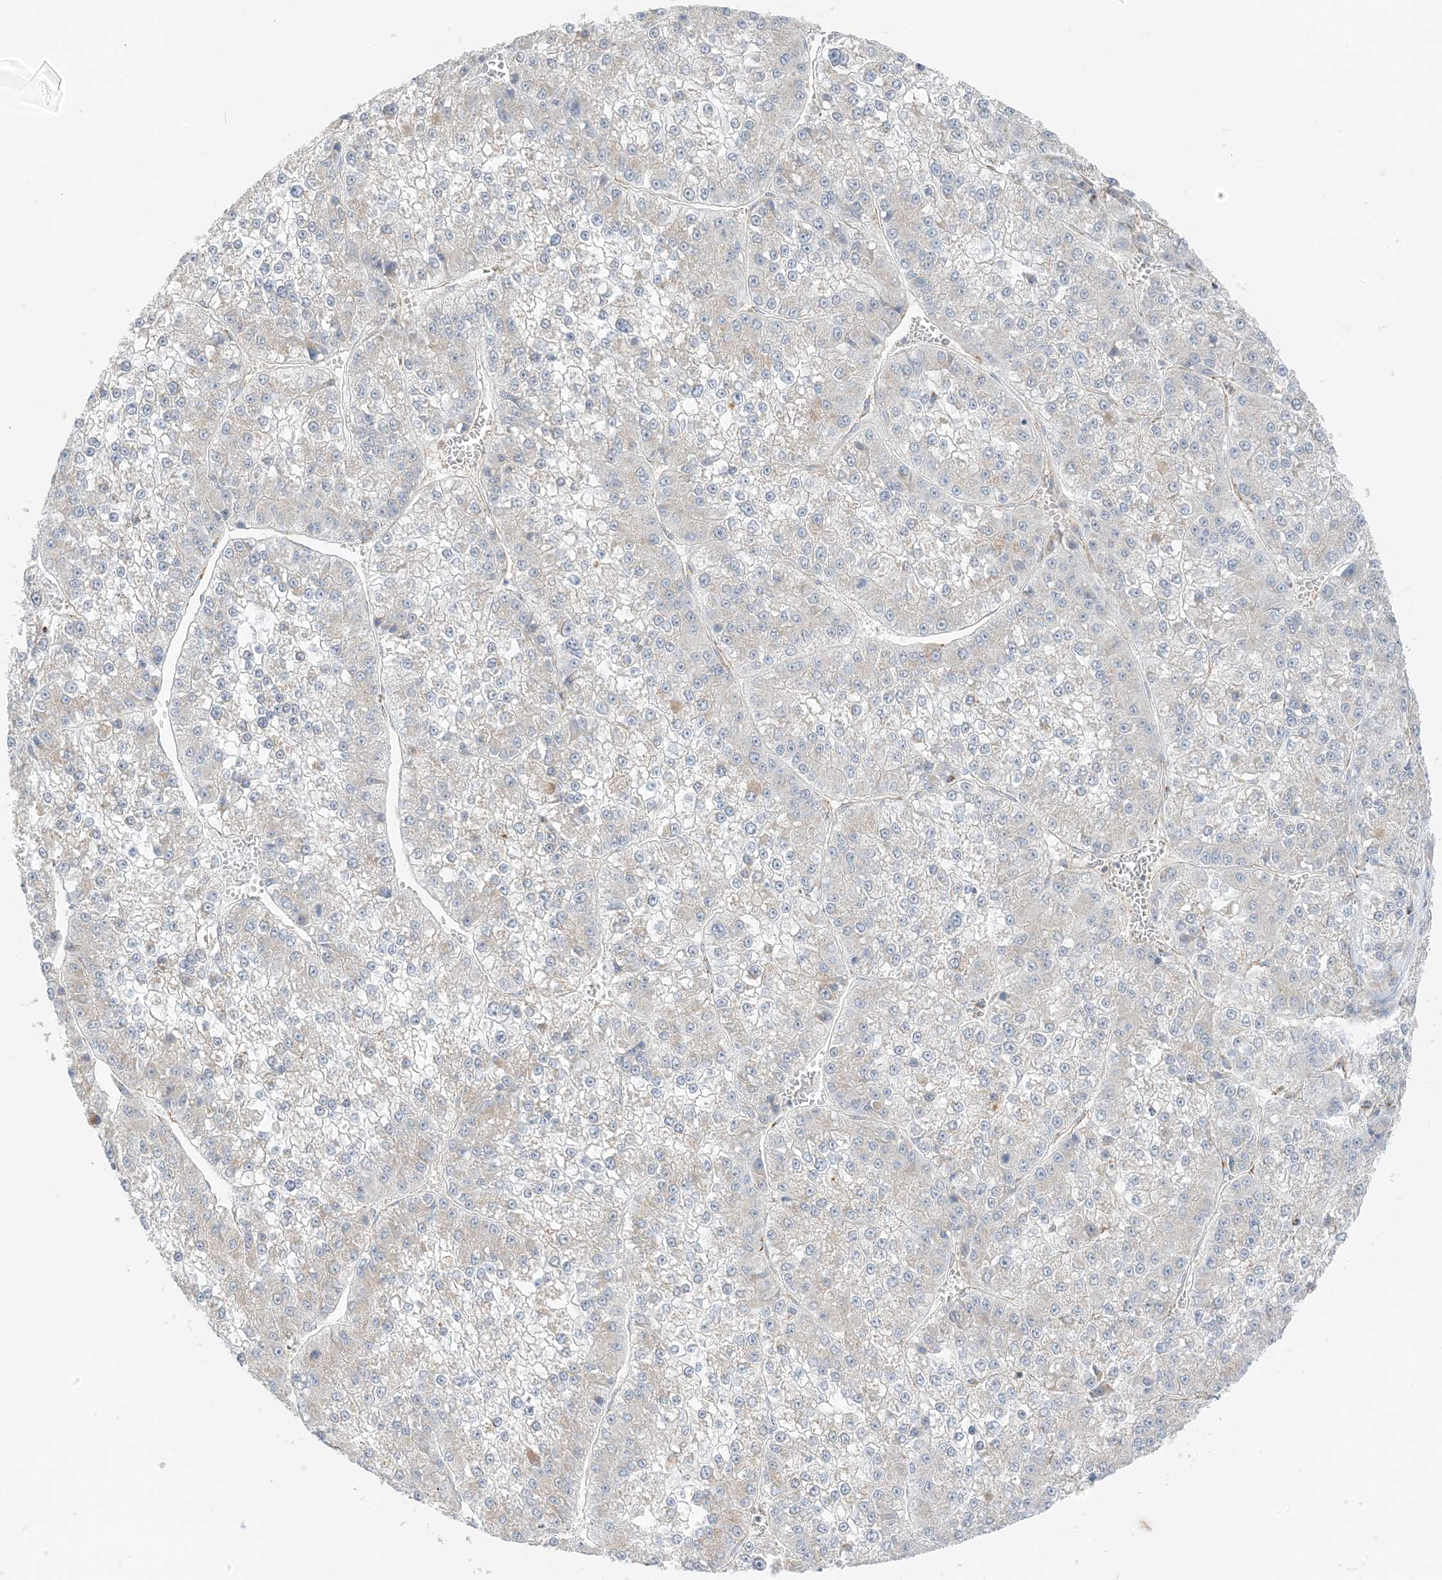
{"staining": {"intensity": "negative", "quantity": "none", "location": "none"}, "tissue": "liver cancer", "cell_type": "Tumor cells", "image_type": "cancer", "snomed": [{"axis": "morphology", "description": "Carcinoma, Hepatocellular, NOS"}, {"axis": "topography", "description": "Liver"}], "caption": "This is a micrograph of immunohistochemistry (IHC) staining of liver hepatocellular carcinoma, which shows no expression in tumor cells.", "gene": "SLC25A12", "patient": {"sex": "female", "age": 73}}